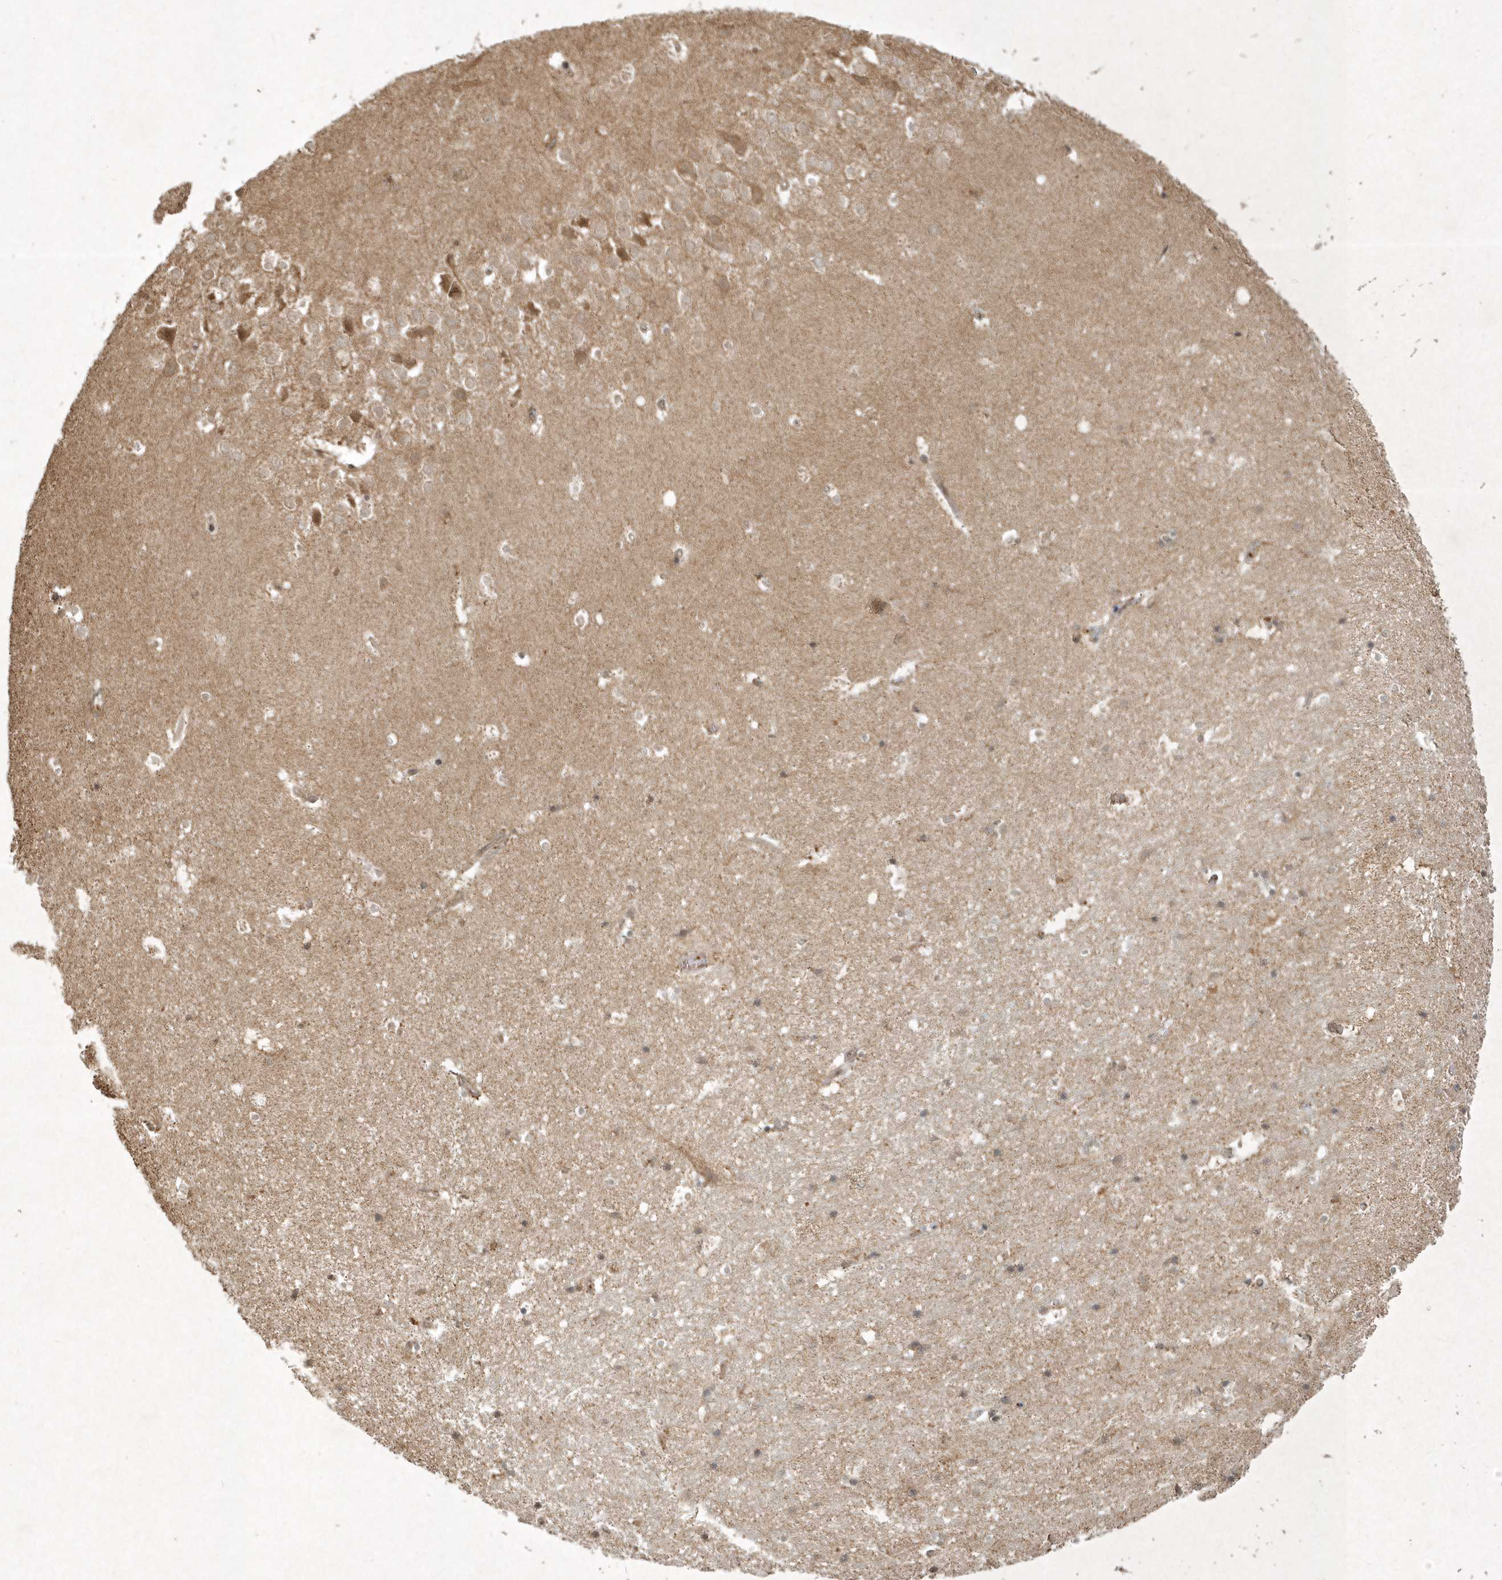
{"staining": {"intensity": "weak", "quantity": "25%-75%", "location": "cytoplasmic/membranous"}, "tissue": "hippocampus", "cell_type": "Glial cells", "image_type": "normal", "snomed": [{"axis": "morphology", "description": "Normal tissue, NOS"}, {"axis": "topography", "description": "Hippocampus"}], "caption": "Immunohistochemistry of unremarkable human hippocampus exhibits low levels of weak cytoplasmic/membranous positivity in about 25%-75% of glial cells. Ihc stains the protein of interest in brown and the nuclei are stained blue.", "gene": "PLTP", "patient": {"sex": "female", "age": 52}}